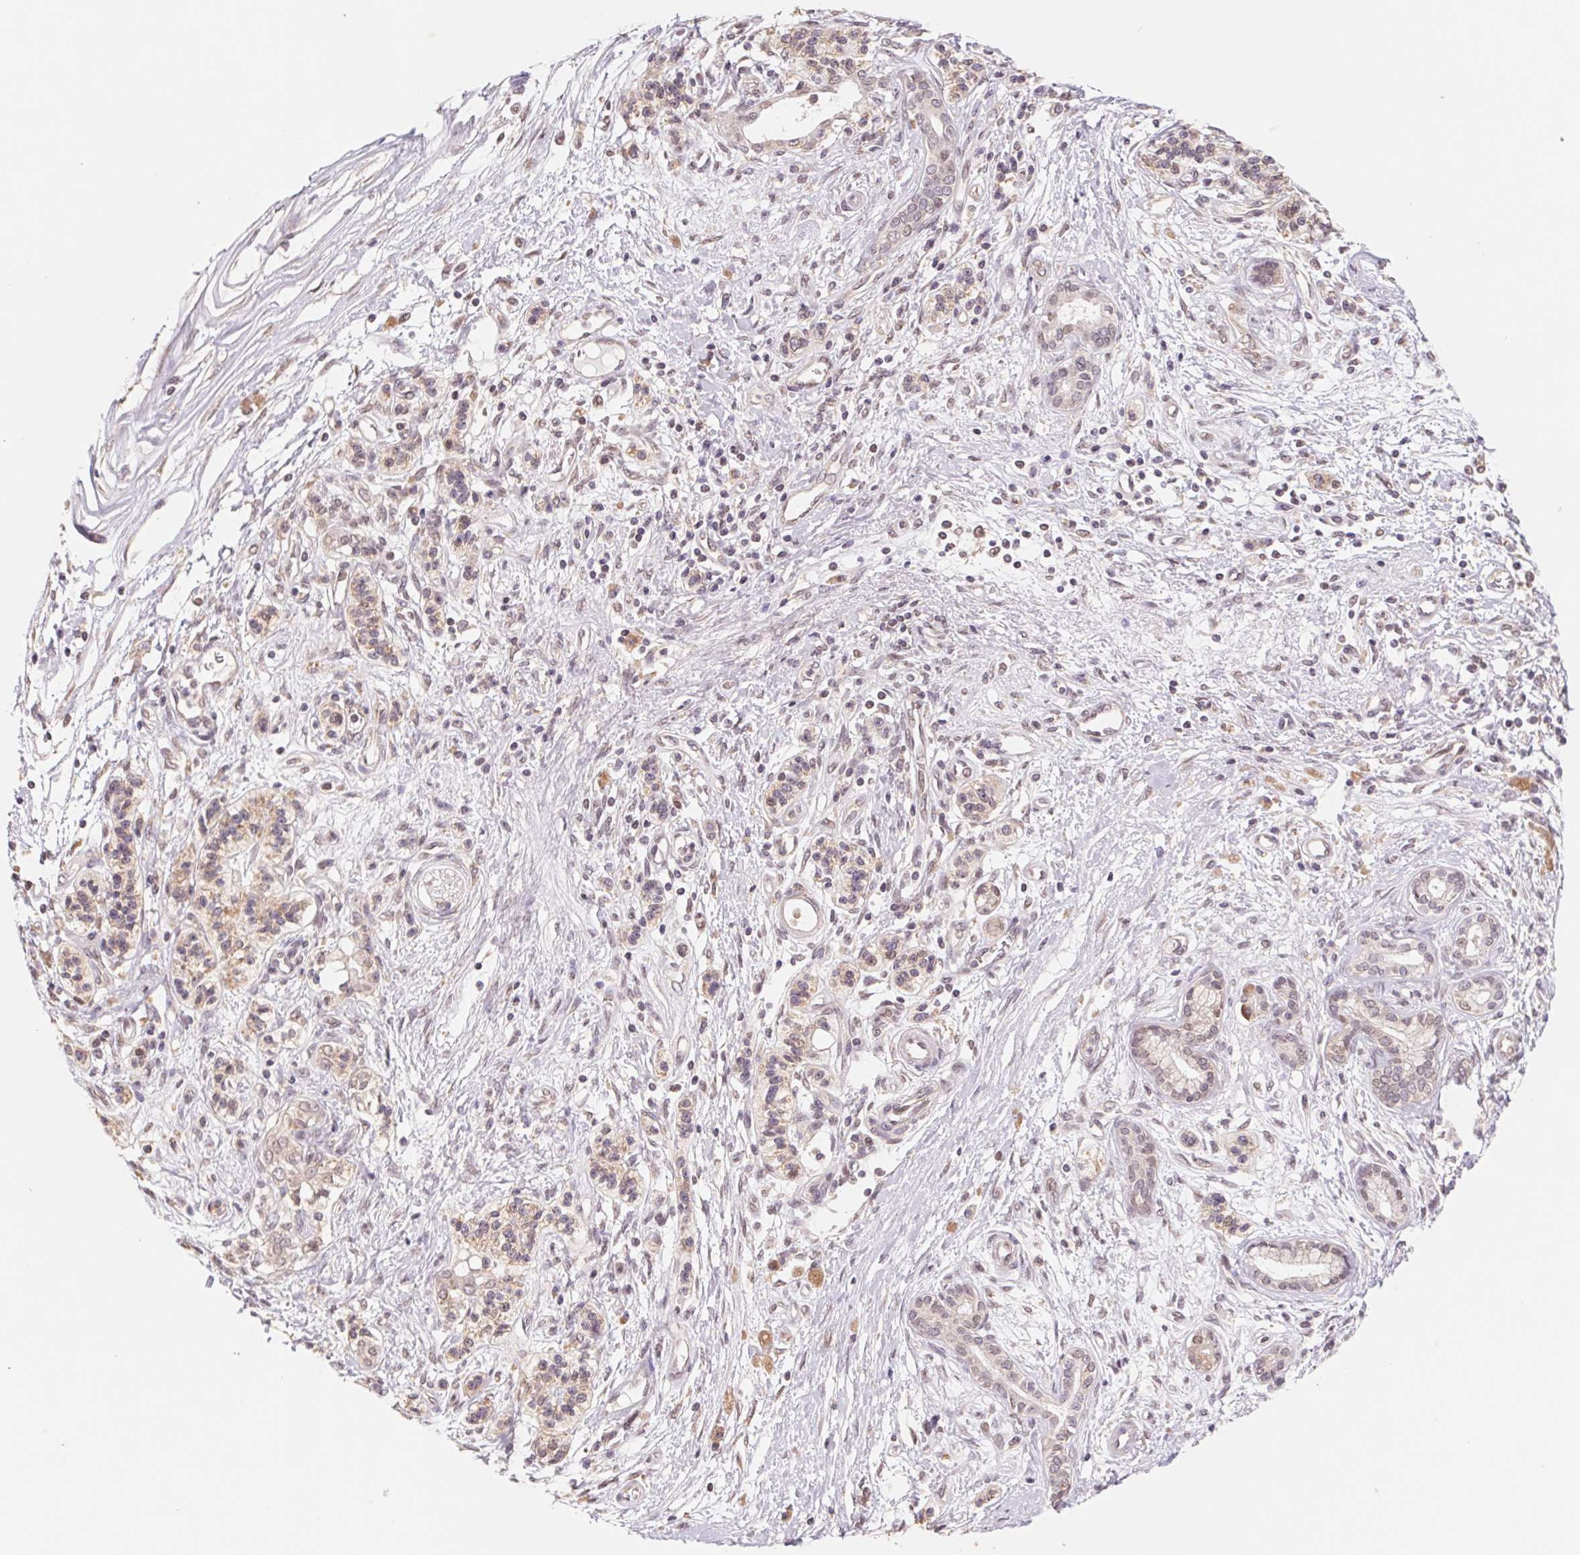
{"staining": {"intensity": "negative", "quantity": "none", "location": "none"}, "tissue": "pancreatic cancer", "cell_type": "Tumor cells", "image_type": "cancer", "snomed": [{"axis": "morphology", "description": "Adenocarcinoma, NOS"}, {"axis": "topography", "description": "Pancreas"}], "caption": "This is a histopathology image of immunohistochemistry (IHC) staining of pancreatic cancer, which shows no positivity in tumor cells.", "gene": "RPL27A", "patient": {"sex": "female", "age": 77}}